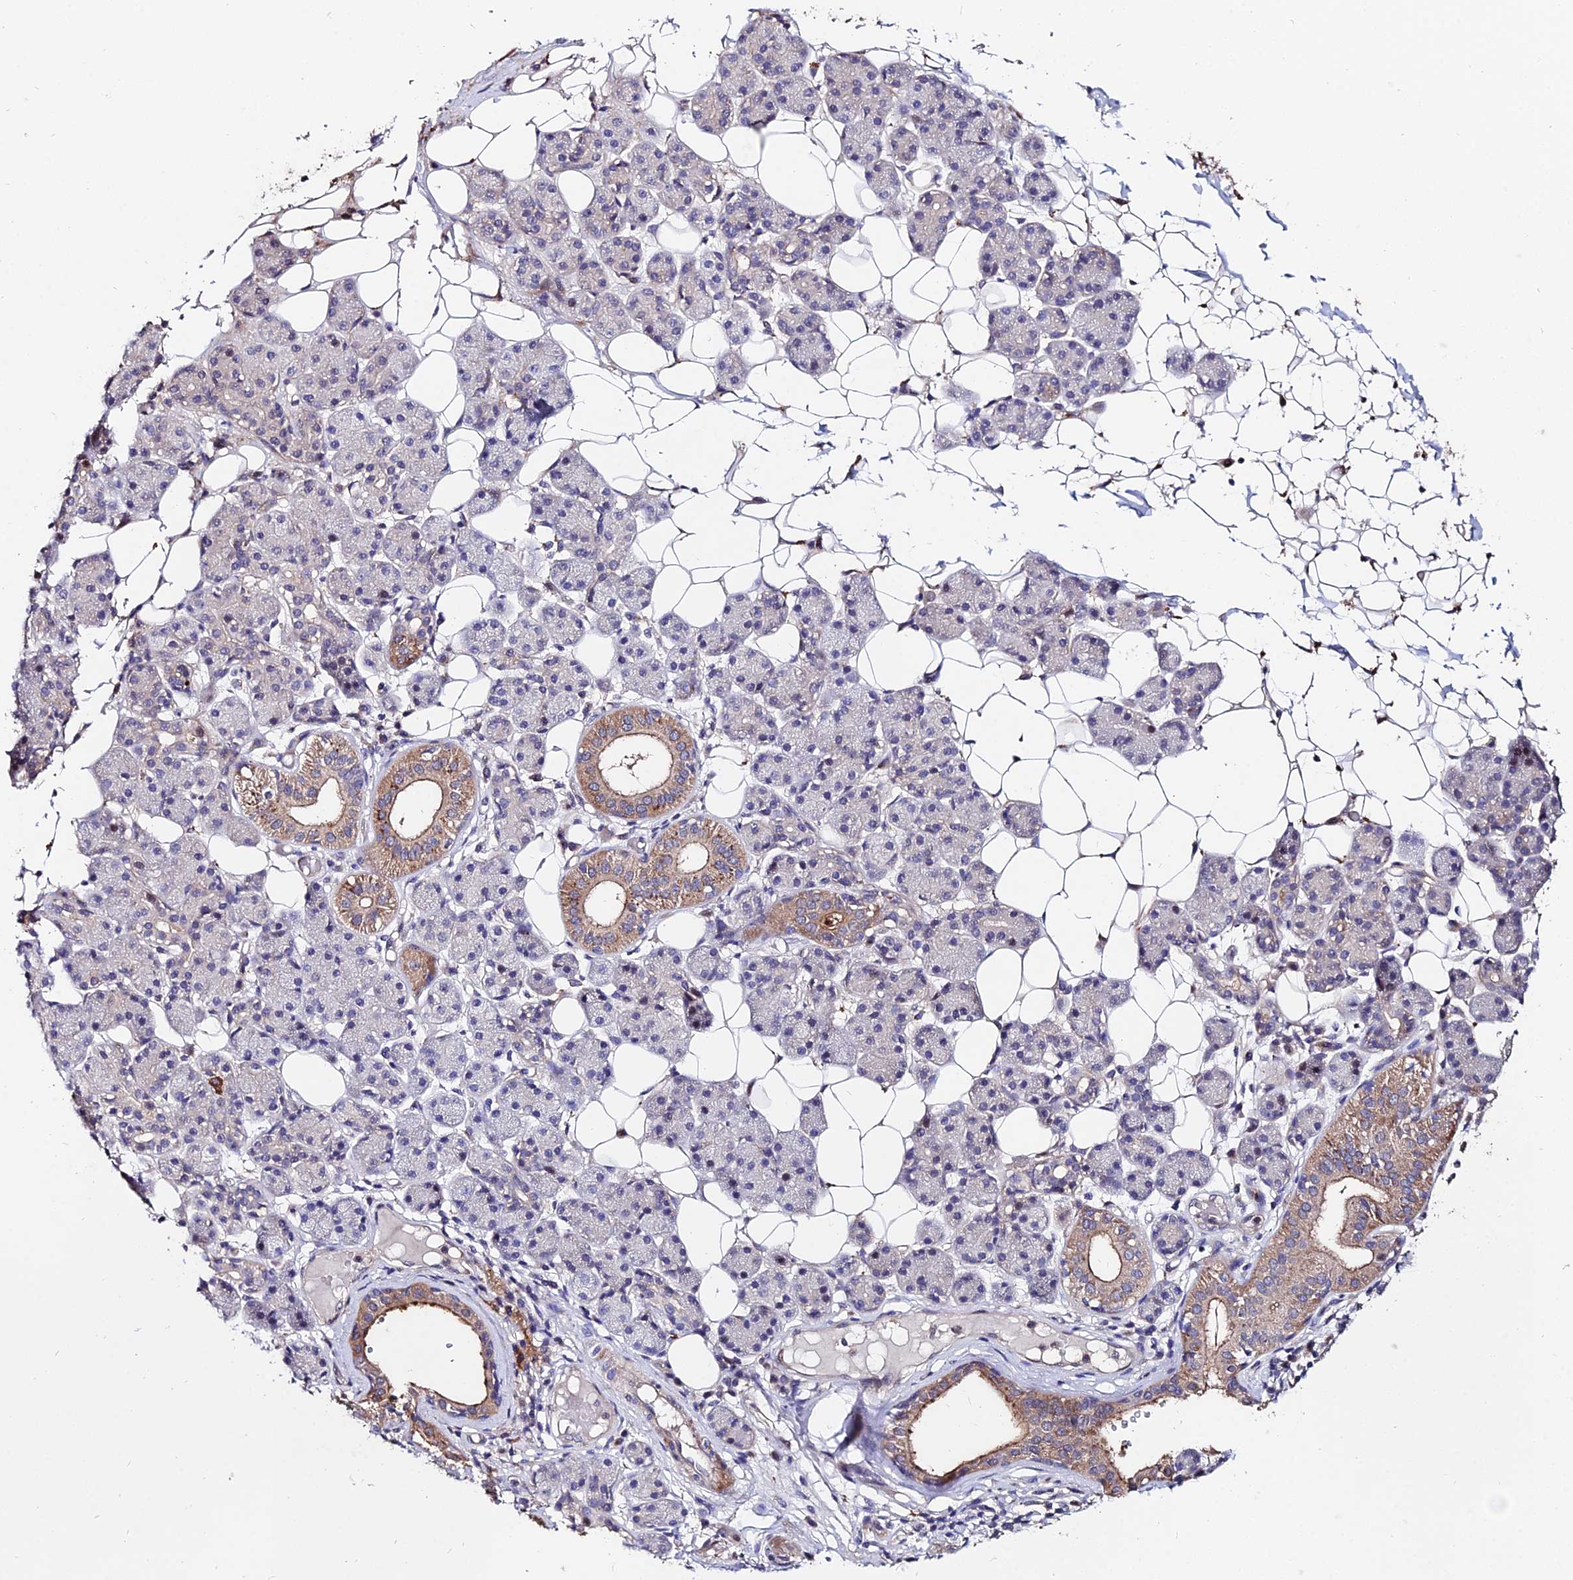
{"staining": {"intensity": "strong", "quantity": "<25%", "location": "cytoplasmic/membranous"}, "tissue": "salivary gland", "cell_type": "Glandular cells", "image_type": "normal", "snomed": [{"axis": "morphology", "description": "Normal tissue, NOS"}, {"axis": "topography", "description": "Salivary gland"}], "caption": "Normal salivary gland was stained to show a protein in brown. There is medium levels of strong cytoplasmic/membranous expression in approximately <25% of glandular cells. The staining was performed using DAB (3,3'-diaminobenzidine) to visualize the protein expression in brown, while the nuclei were stained in blue with hematoxylin (Magnification: 20x).", "gene": "ACTR5", "patient": {"sex": "female", "age": 33}}